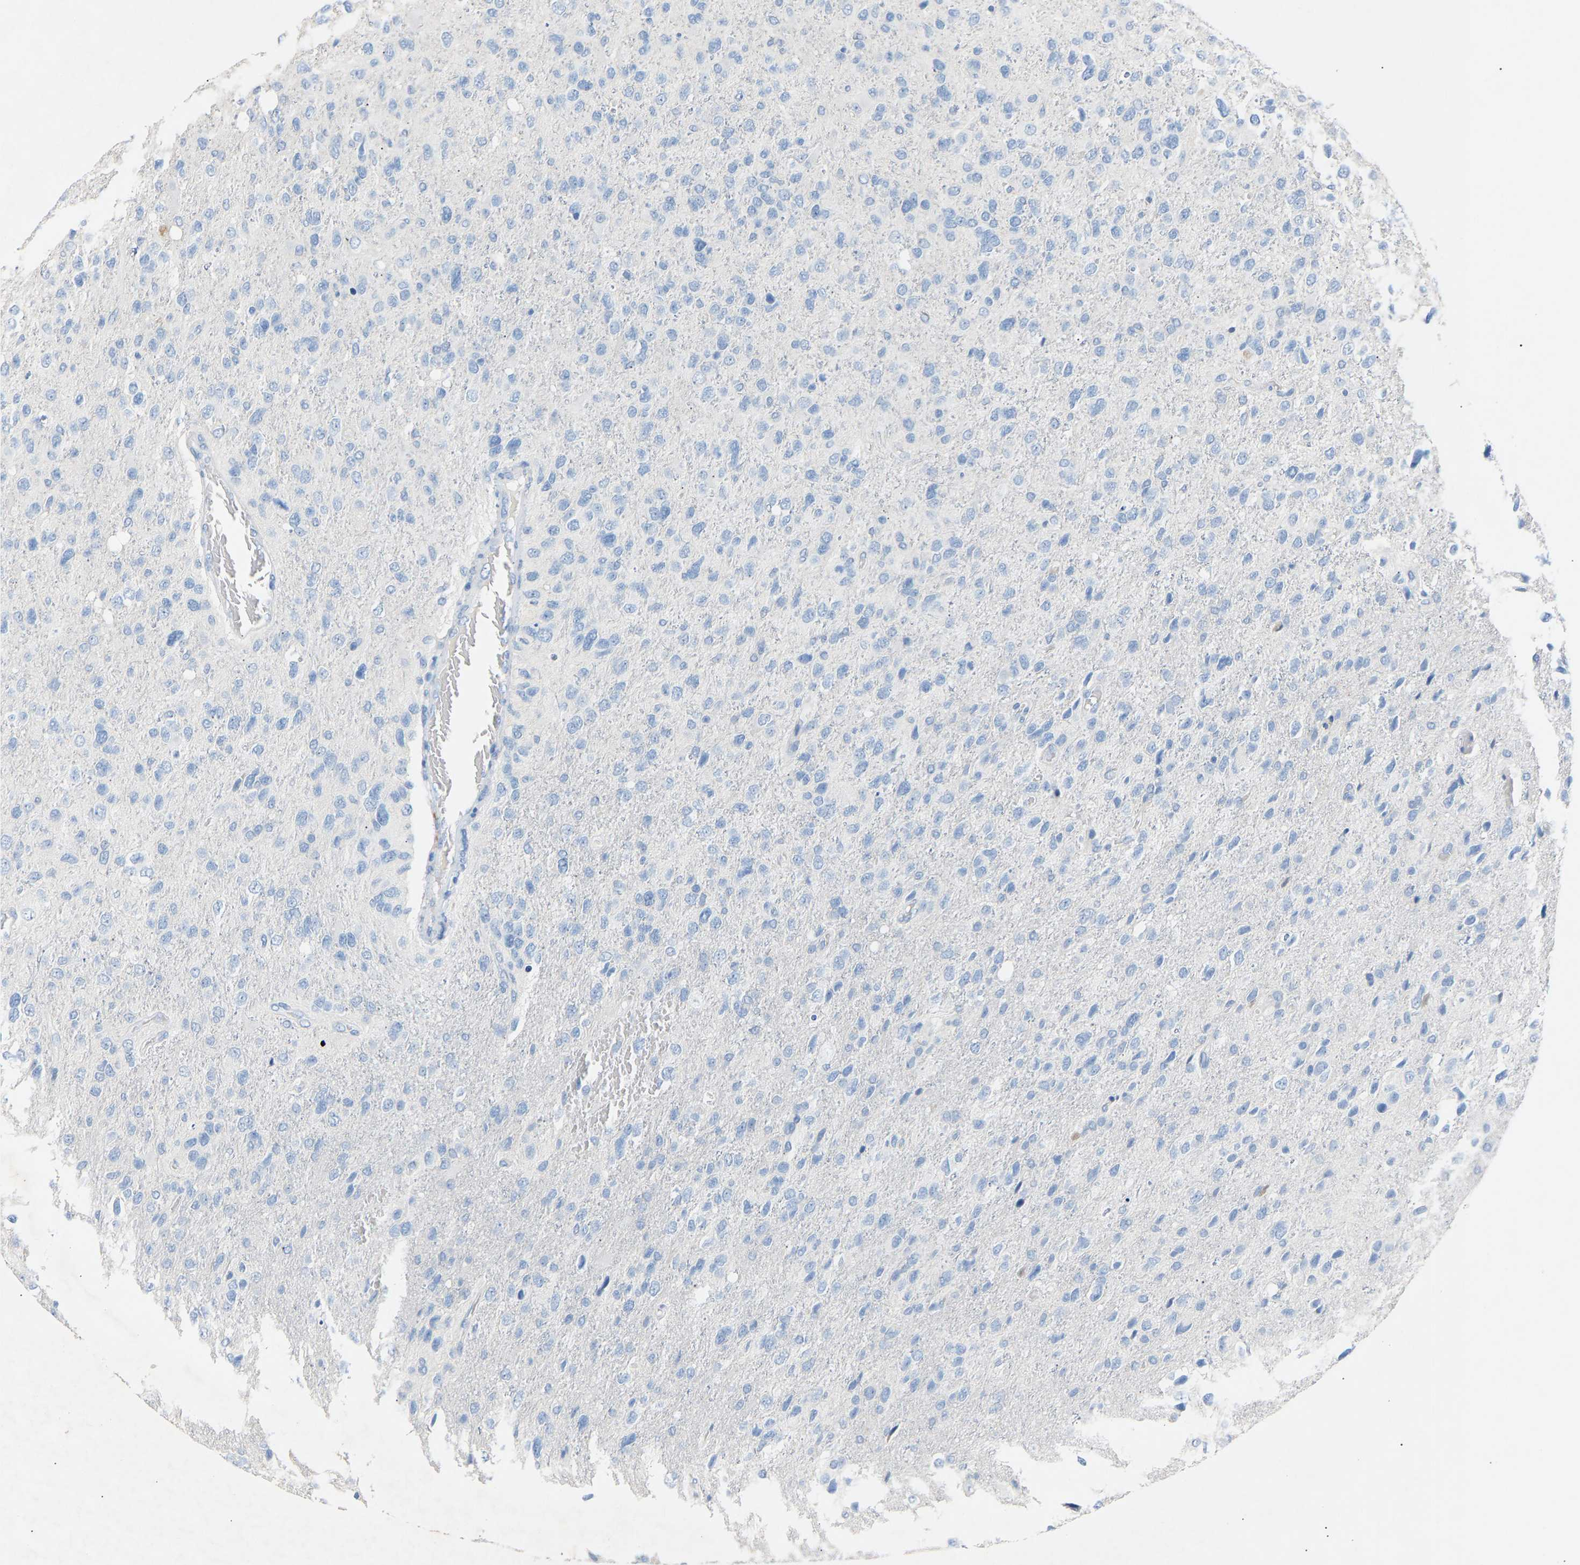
{"staining": {"intensity": "negative", "quantity": "none", "location": "none"}, "tissue": "glioma", "cell_type": "Tumor cells", "image_type": "cancer", "snomed": [{"axis": "morphology", "description": "Glioma, malignant, High grade"}, {"axis": "topography", "description": "Brain"}], "caption": "High power microscopy histopathology image of an IHC micrograph of malignant glioma (high-grade), revealing no significant positivity in tumor cells.", "gene": "PEX1", "patient": {"sex": "female", "age": 58}}